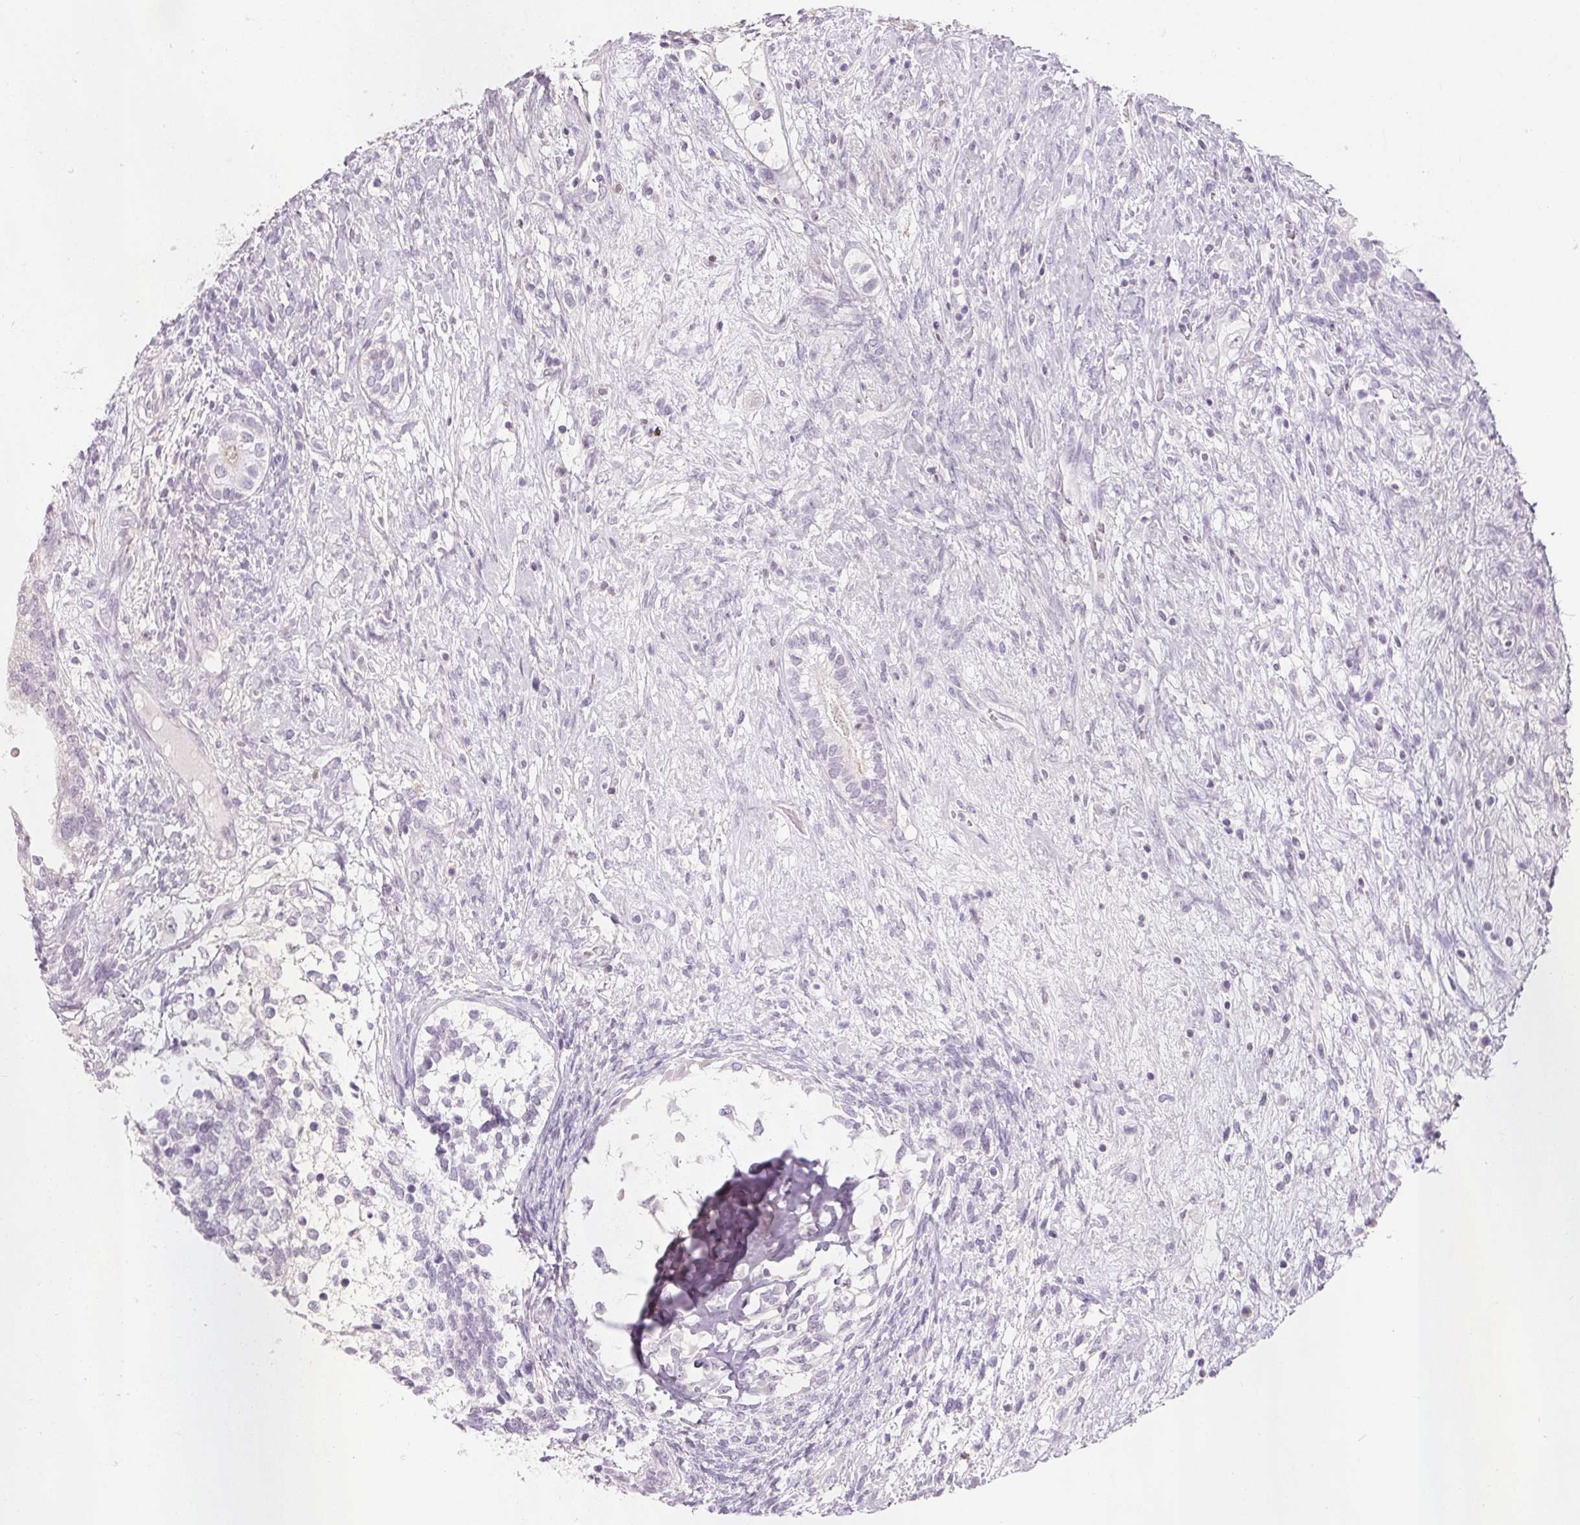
{"staining": {"intensity": "negative", "quantity": "none", "location": "none"}, "tissue": "testis cancer", "cell_type": "Tumor cells", "image_type": "cancer", "snomed": [{"axis": "morphology", "description": "Seminoma, NOS"}, {"axis": "morphology", "description": "Carcinoma, Embryonal, NOS"}, {"axis": "topography", "description": "Testis"}], "caption": "The photomicrograph exhibits no significant staining in tumor cells of testis seminoma.", "gene": "CD69", "patient": {"sex": "male", "age": 41}}